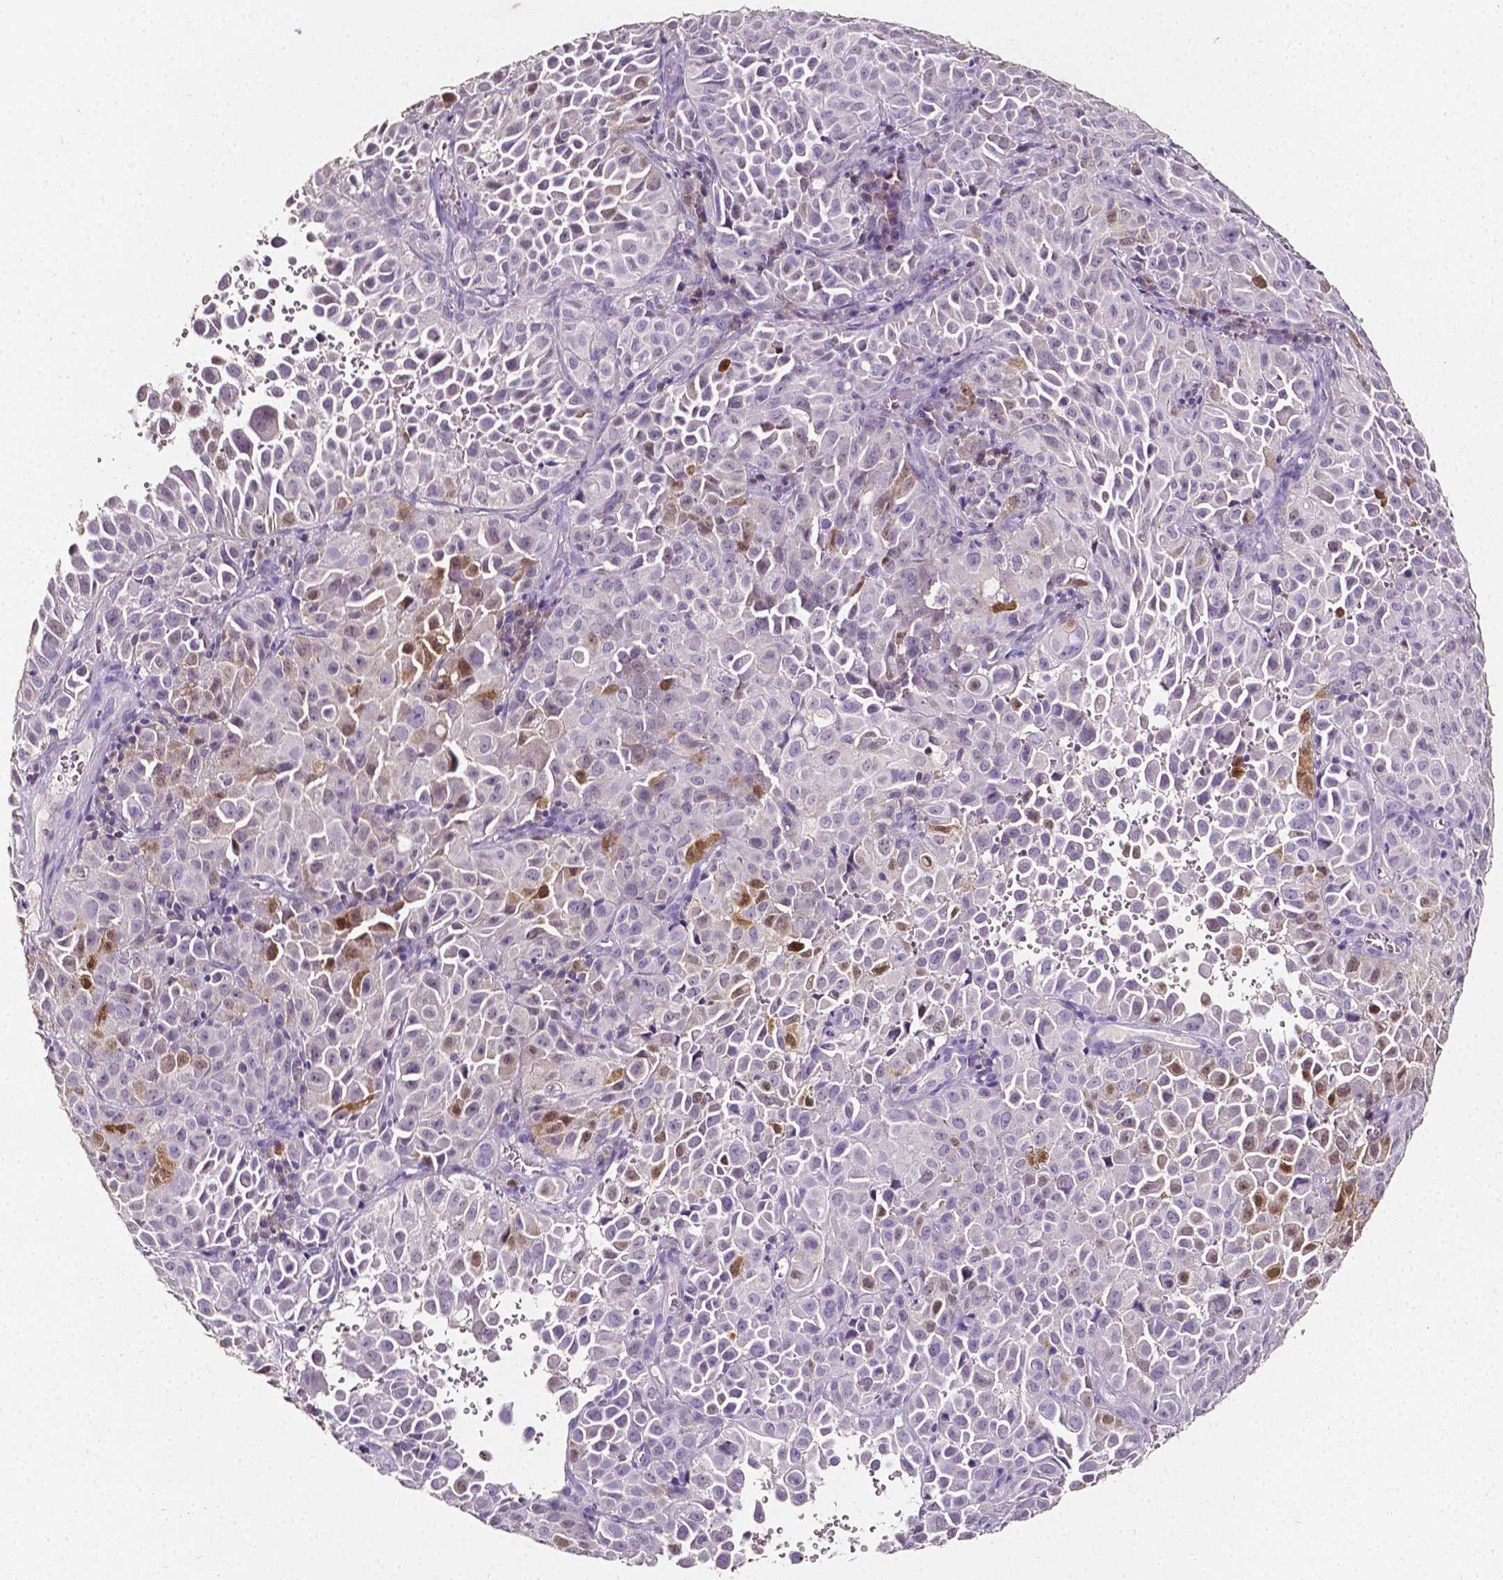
{"staining": {"intensity": "negative", "quantity": "none", "location": "none"}, "tissue": "cervical cancer", "cell_type": "Tumor cells", "image_type": "cancer", "snomed": [{"axis": "morphology", "description": "Squamous cell carcinoma, NOS"}, {"axis": "topography", "description": "Cervix"}], "caption": "Tumor cells show no significant protein expression in cervical cancer.", "gene": "PSAT1", "patient": {"sex": "female", "age": 55}}